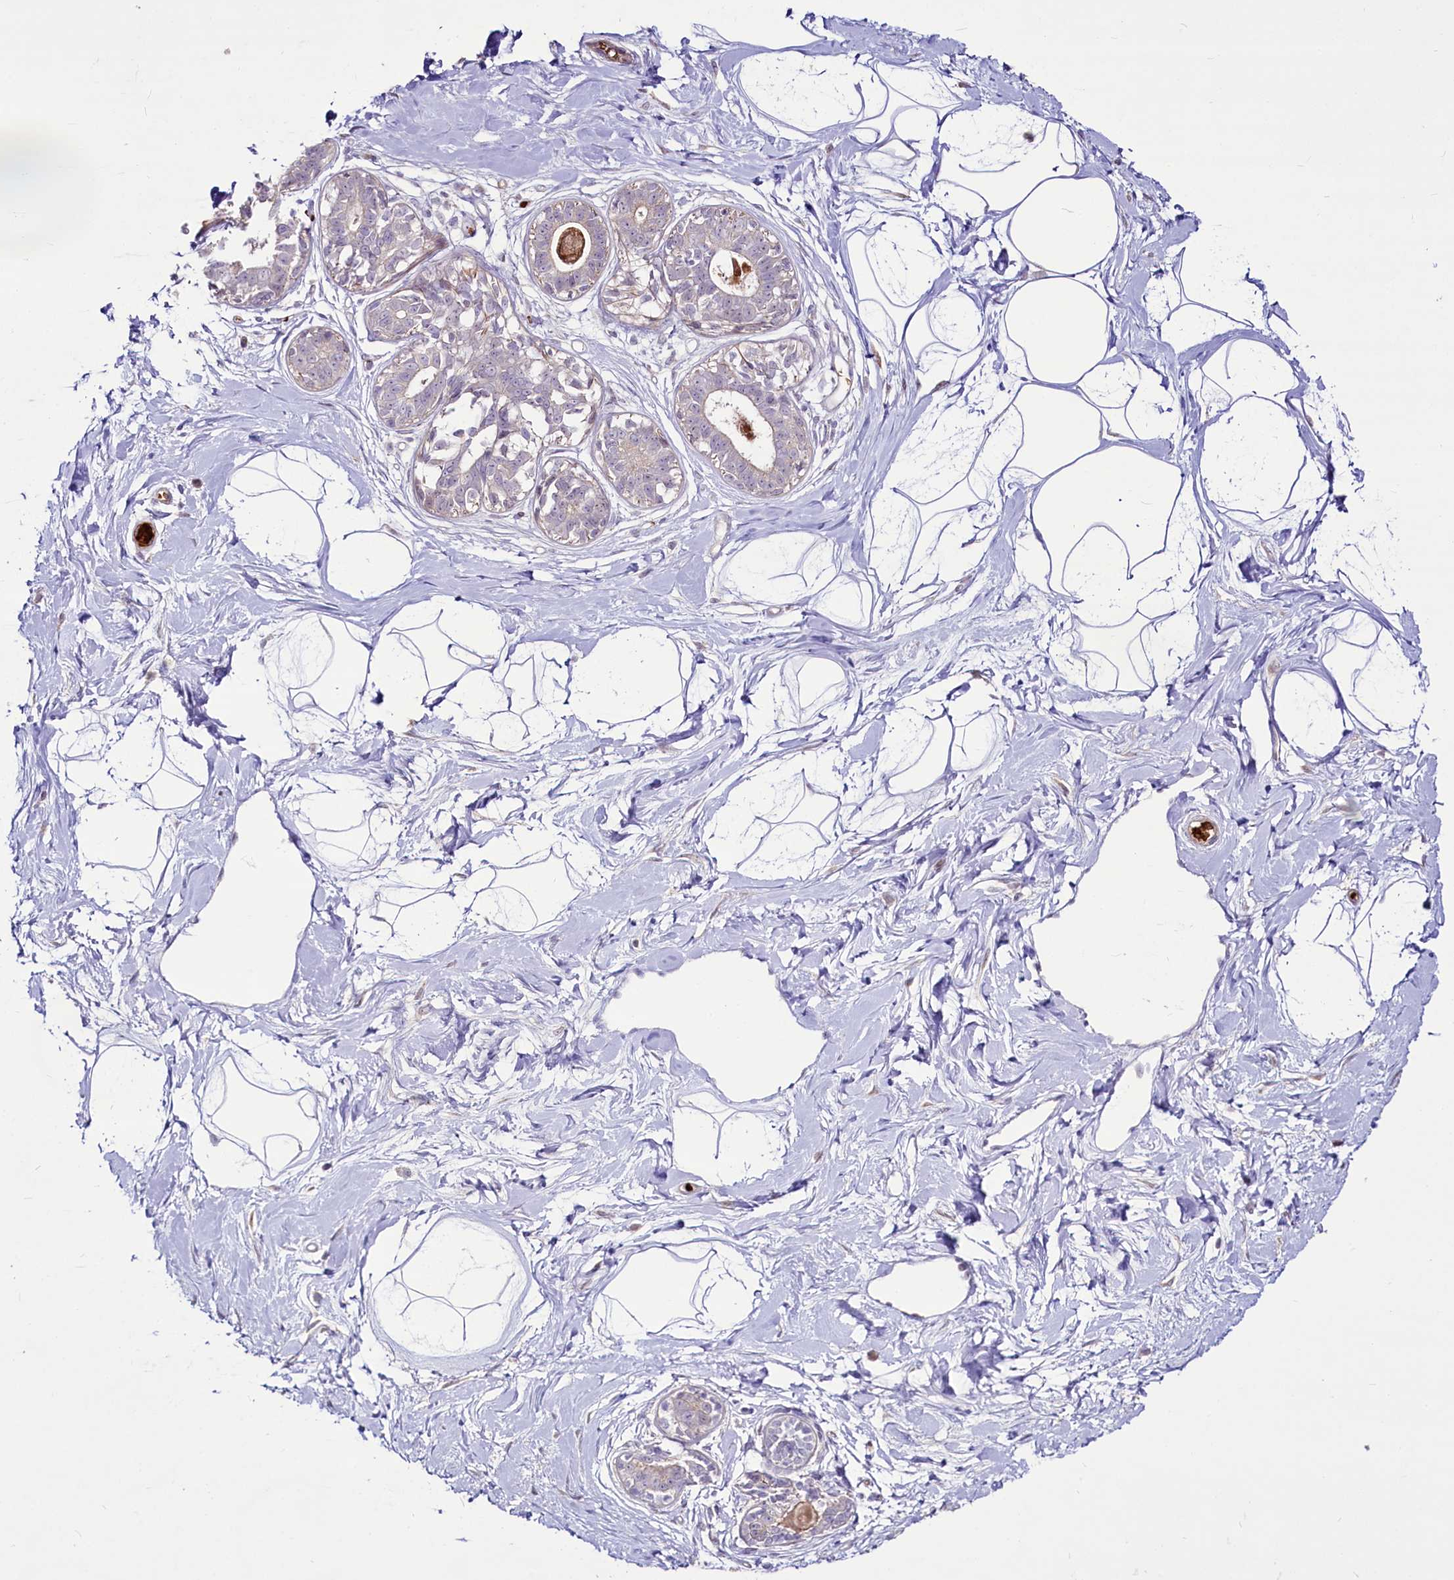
{"staining": {"intensity": "negative", "quantity": "none", "location": "none"}, "tissue": "breast", "cell_type": "Adipocytes", "image_type": "normal", "snomed": [{"axis": "morphology", "description": "Normal tissue, NOS"}, {"axis": "topography", "description": "Breast"}], "caption": "A high-resolution photomicrograph shows immunohistochemistry staining of normal breast, which reveals no significant staining in adipocytes.", "gene": "SUSD3", "patient": {"sex": "female", "age": 45}}